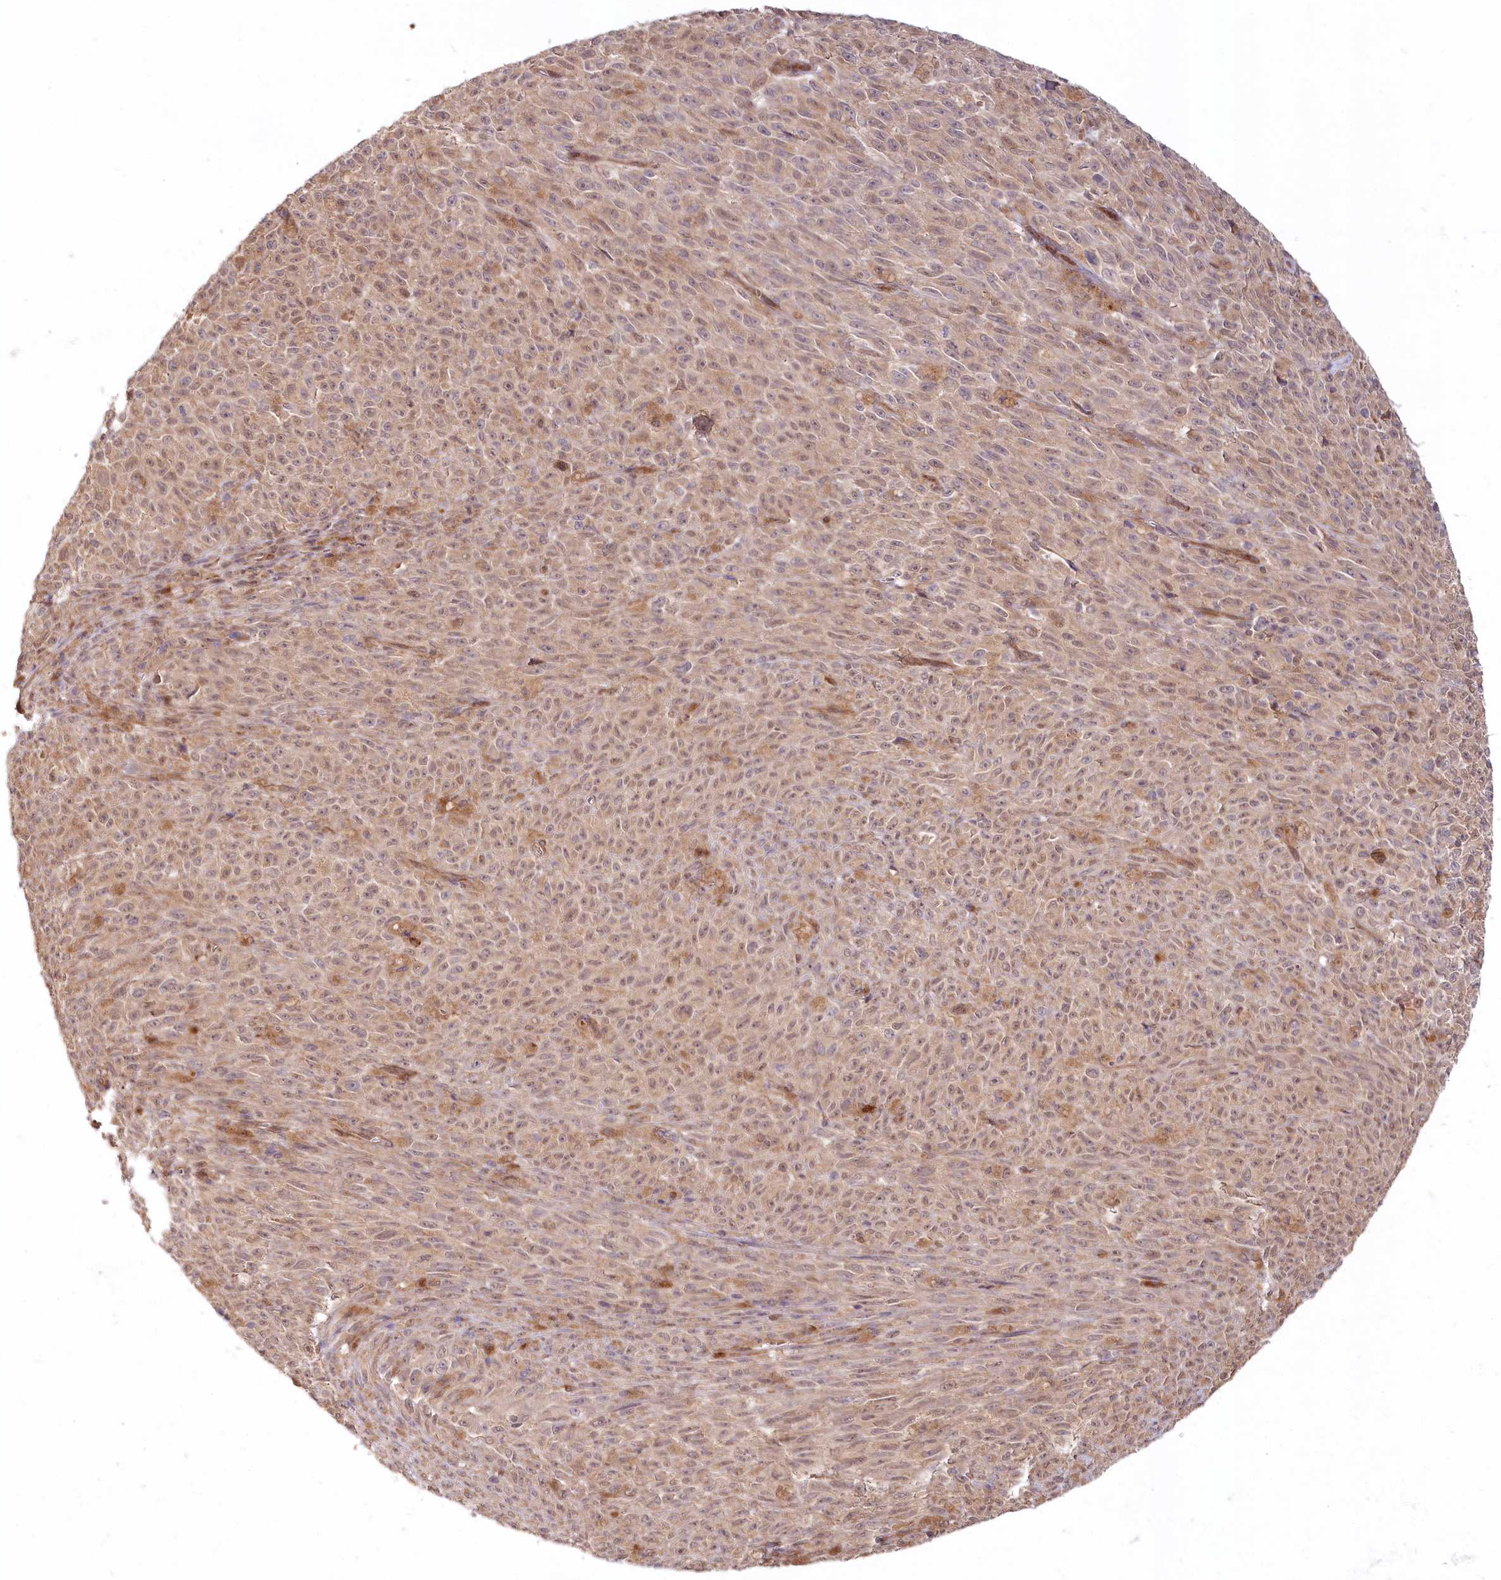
{"staining": {"intensity": "weak", "quantity": "25%-75%", "location": "cytoplasmic/membranous,nuclear"}, "tissue": "melanoma", "cell_type": "Tumor cells", "image_type": "cancer", "snomed": [{"axis": "morphology", "description": "Malignant melanoma, NOS"}, {"axis": "topography", "description": "Skin"}], "caption": "This image displays IHC staining of malignant melanoma, with low weak cytoplasmic/membranous and nuclear positivity in approximately 25%-75% of tumor cells.", "gene": "CEP70", "patient": {"sex": "female", "age": 82}}